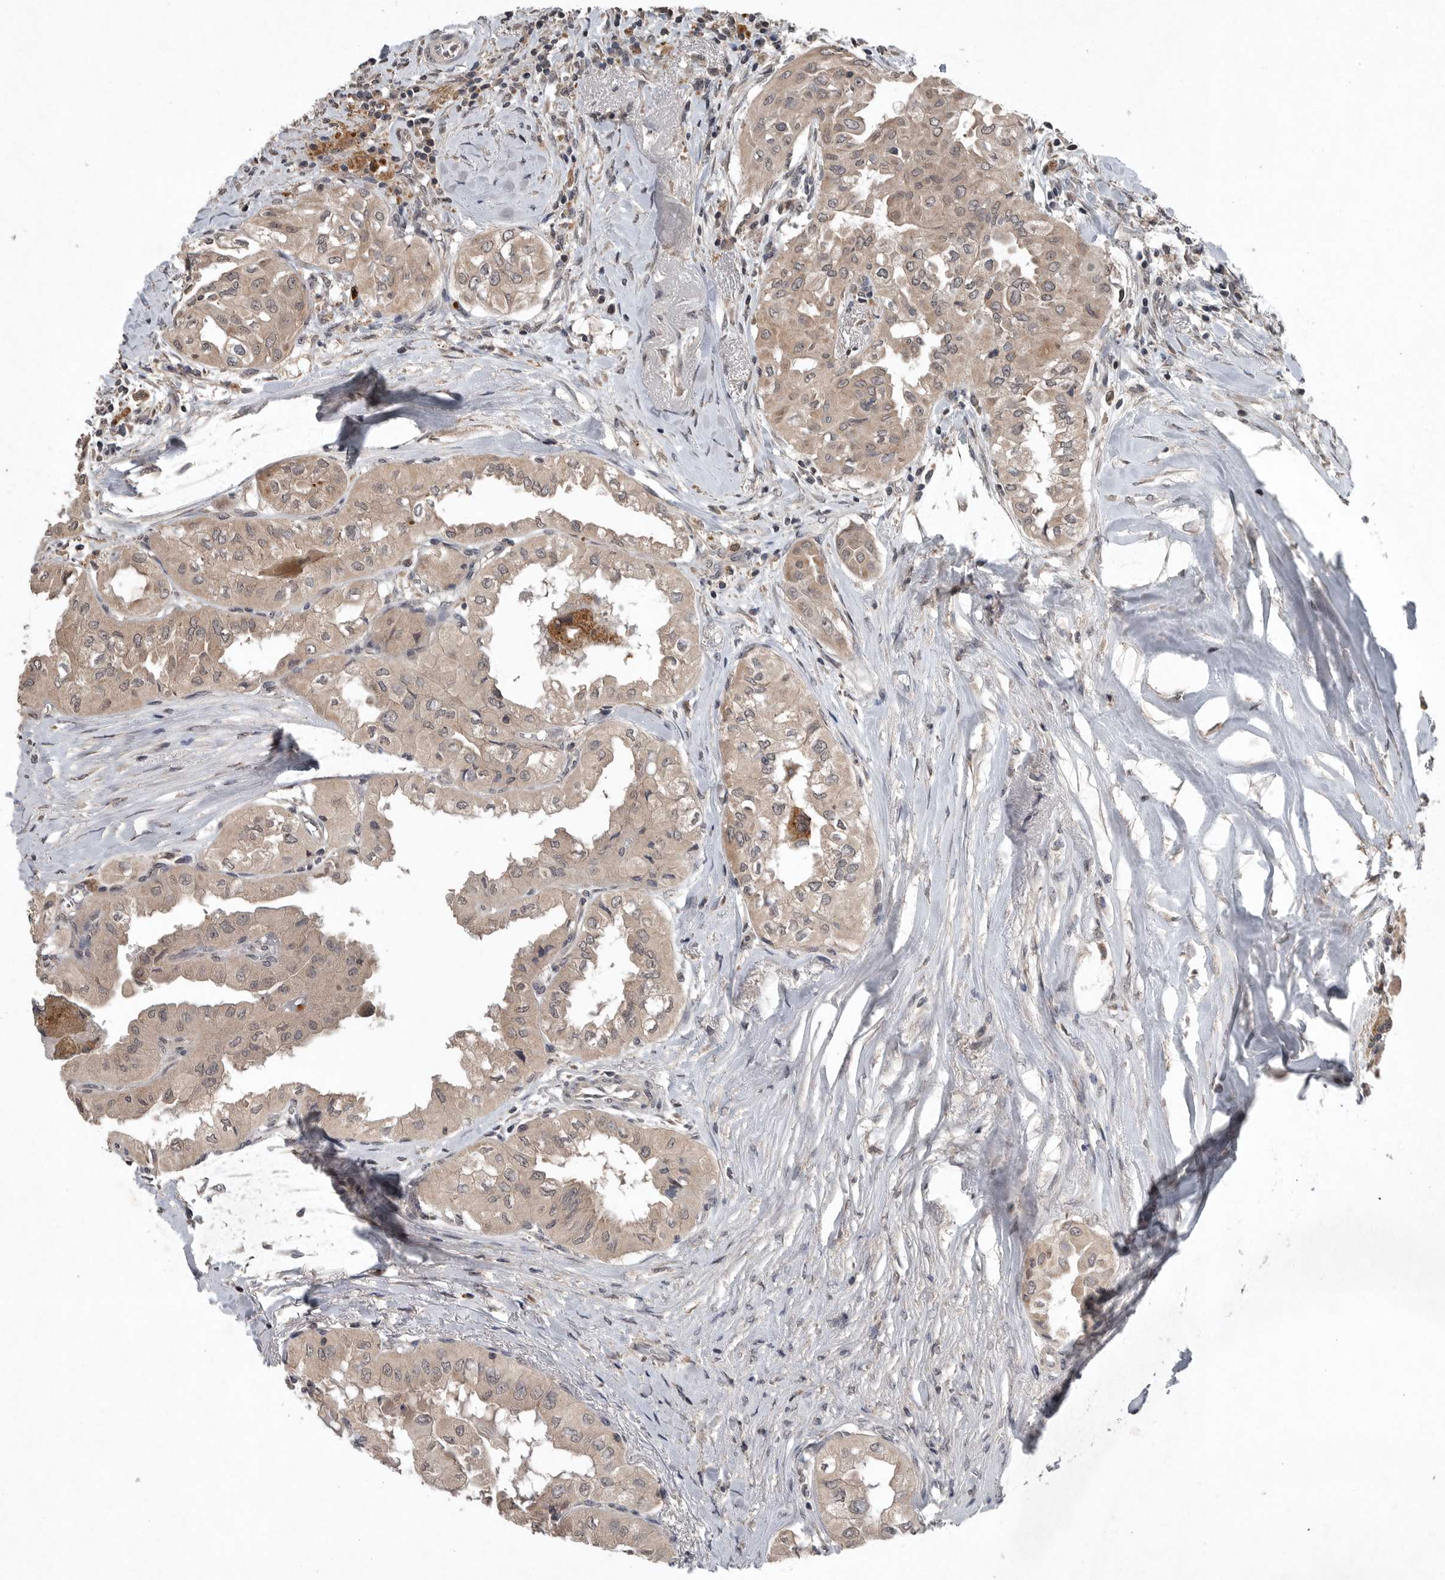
{"staining": {"intensity": "weak", "quantity": ">75%", "location": "cytoplasmic/membranous"}, "tissue": "thyroid cancer", "cell_type": "Tumor cells", "image_type": "cancer", "snomed": [{"axis": "morphology", "description": "Papillary adenocarcinoma, NOS"}, {"axis": "topography", "description": "Thyroid gland"}], "caption": "Protein staining reveals weak cytoplasmic/membranous expression in approximately >75% of tumor cells in papillary adenocarcinoma (thyroid). (Brightfield microscopy of DAB IHC at high magnification).", "gene": "SCP2", "patient": {"sex": "female", "age": 59}}